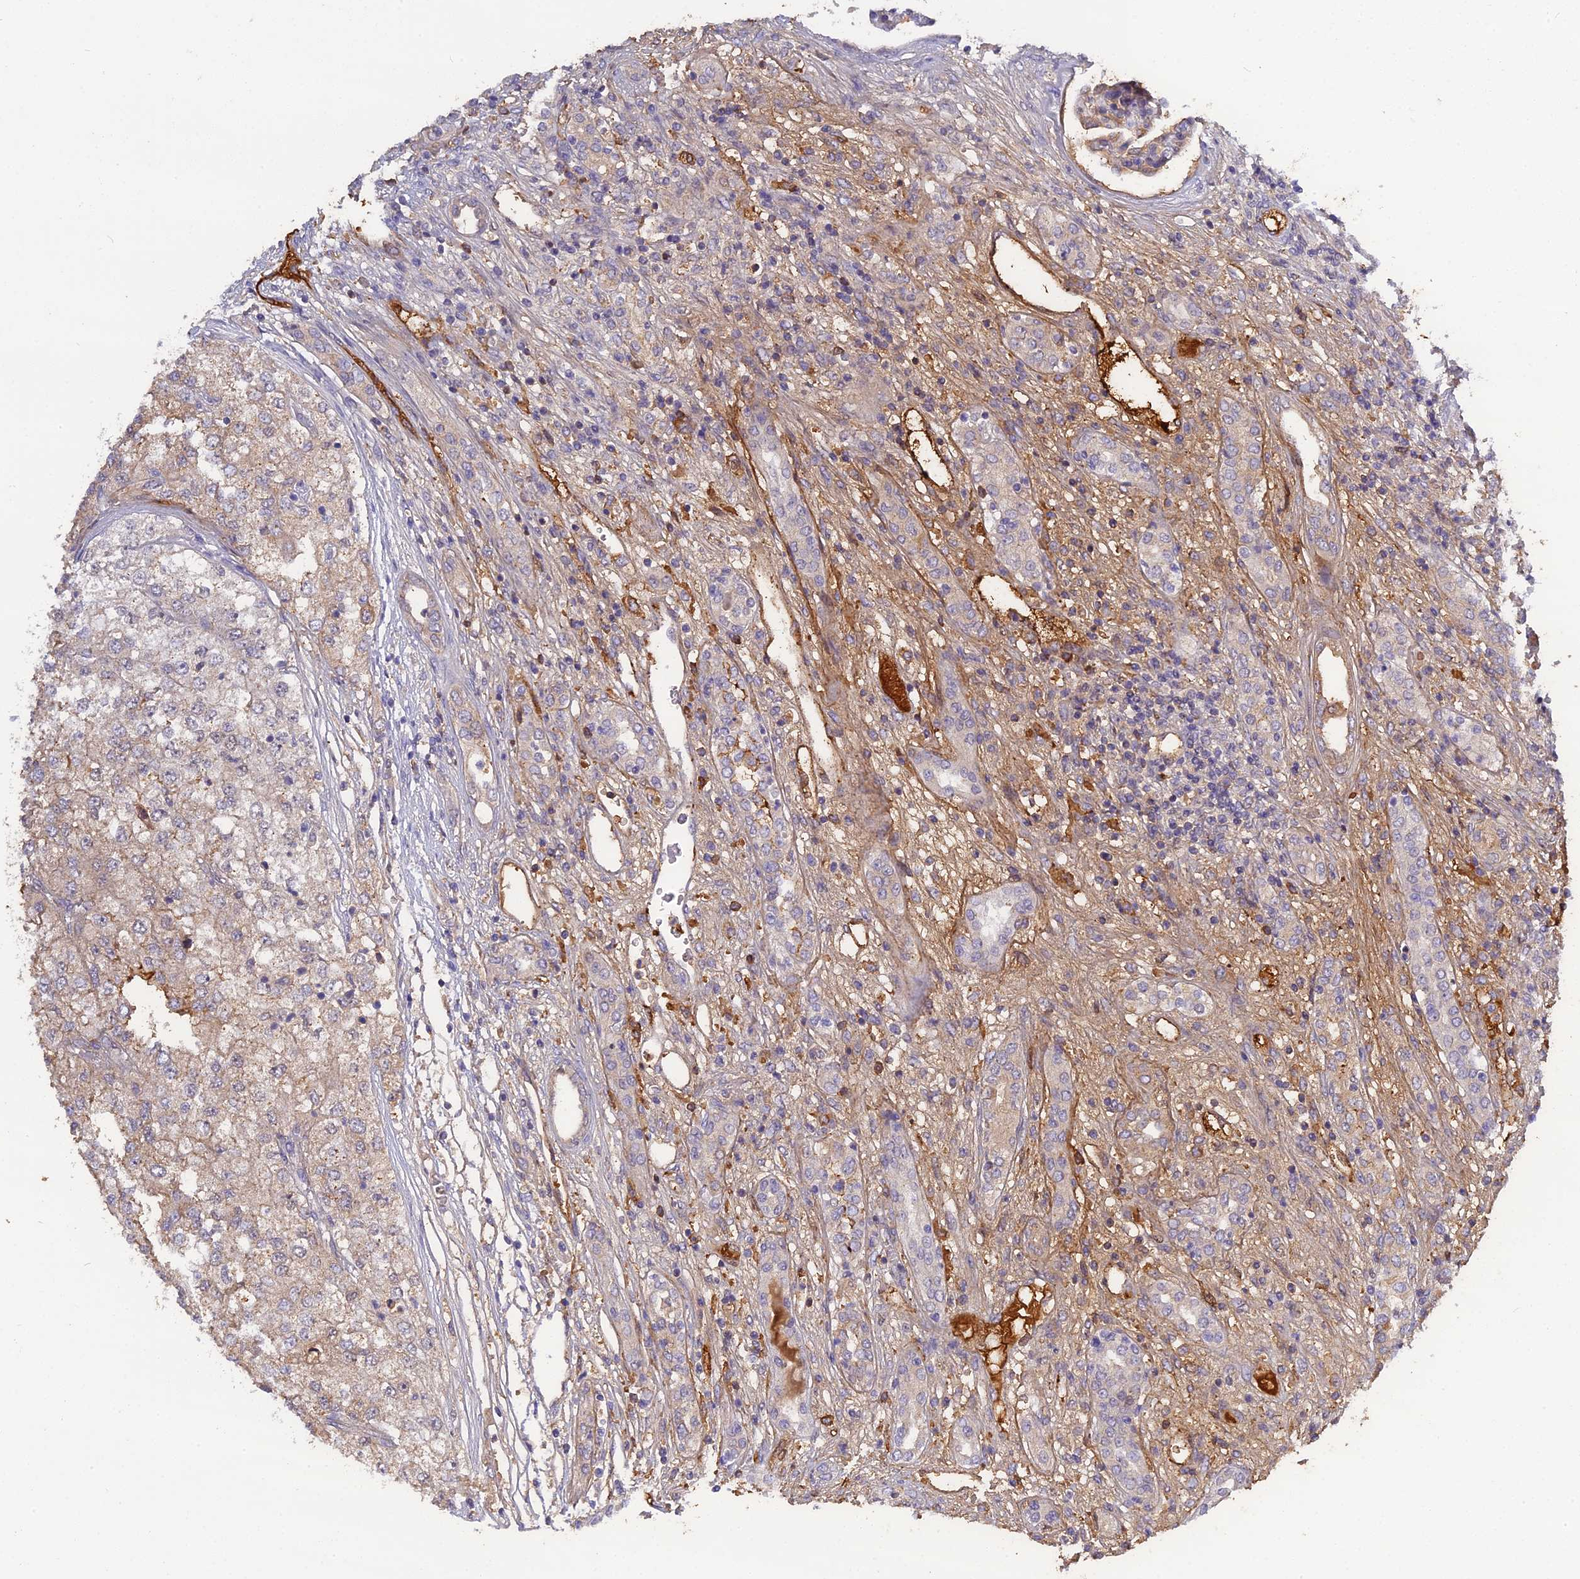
{"staining": {"intensity": "weak", "quantity": "<25%", "location": "cytoplasmic/membranous"}, "tissue": "renal cancer", "cell_type": "Tumor cells", "image_type": "cancer", "snomed": [{"axis": "morphology", "description": "Adenocarcinoma, NOS"}, {"axis": "topography", "description": "Kidney"}], "caption": "Protein analysis of adenocarcinoma (renal) demonstrates no significant staining in tumor cells.", "gene": "PZP", "patient": {"sex": "female", "age": 54}}